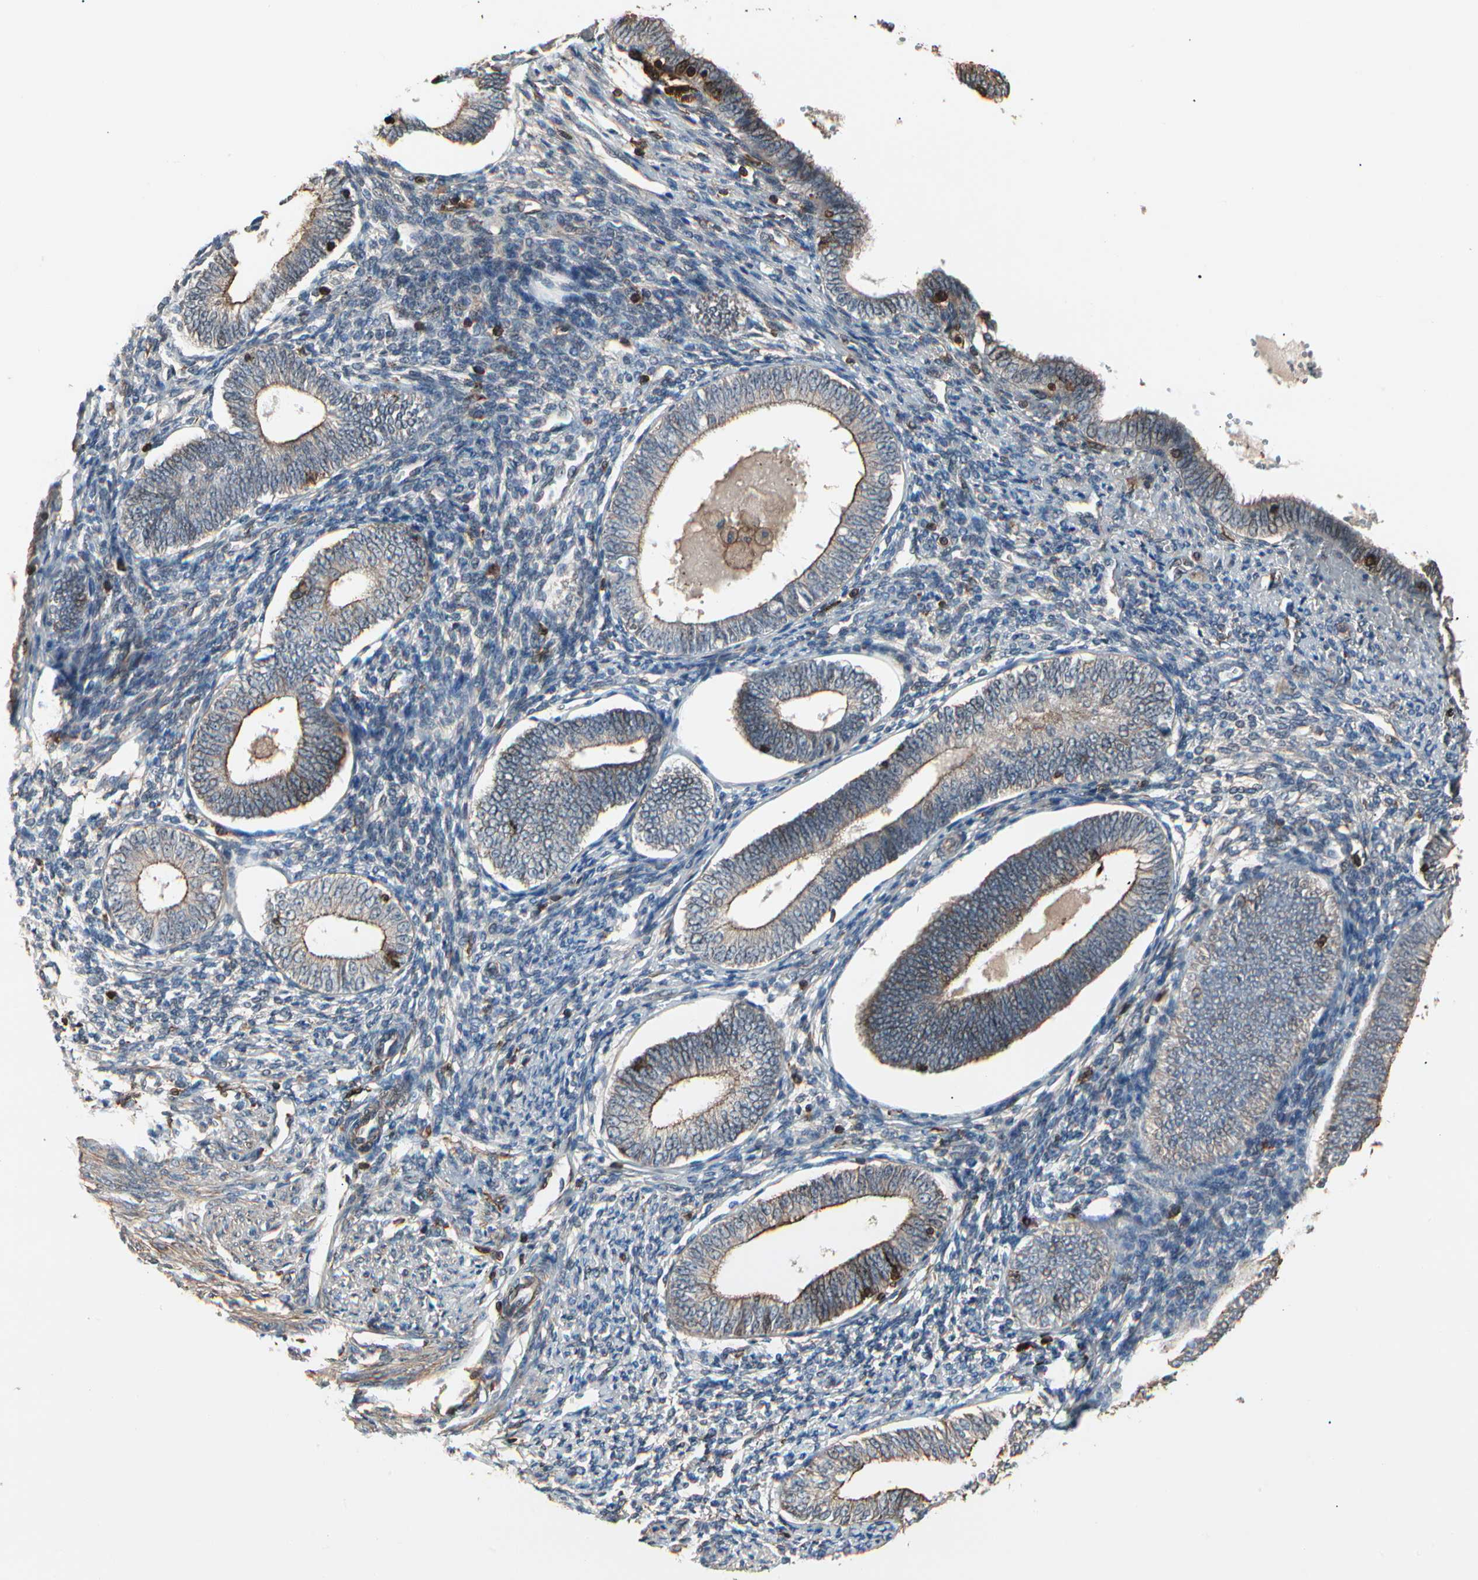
{"staining": {"intensity": "weak", "quantity": "<25%", "location": "cytoplasmic/membranous"}, "tissue": "endometrium", "cell_type": "Cells in endometrial stroma", "image_type": "normal", "snomed": [{"axis": "morphology", "description": "Normal tissue, NOS"}, {"axis": "topography", "description": "Endometrium"}], "caption": "An IHC micrograph of benign endometrium is shown. There is no staining in cells in endometrial stroma of endometrium. The staining was performed using DAB to visualize the protein expression in brown, while the nuclei were stained in blue with hematoxylin (Magnification: 20x).", "gene": "MAPK13", "patient": {"sex": "female", "age": 82}}